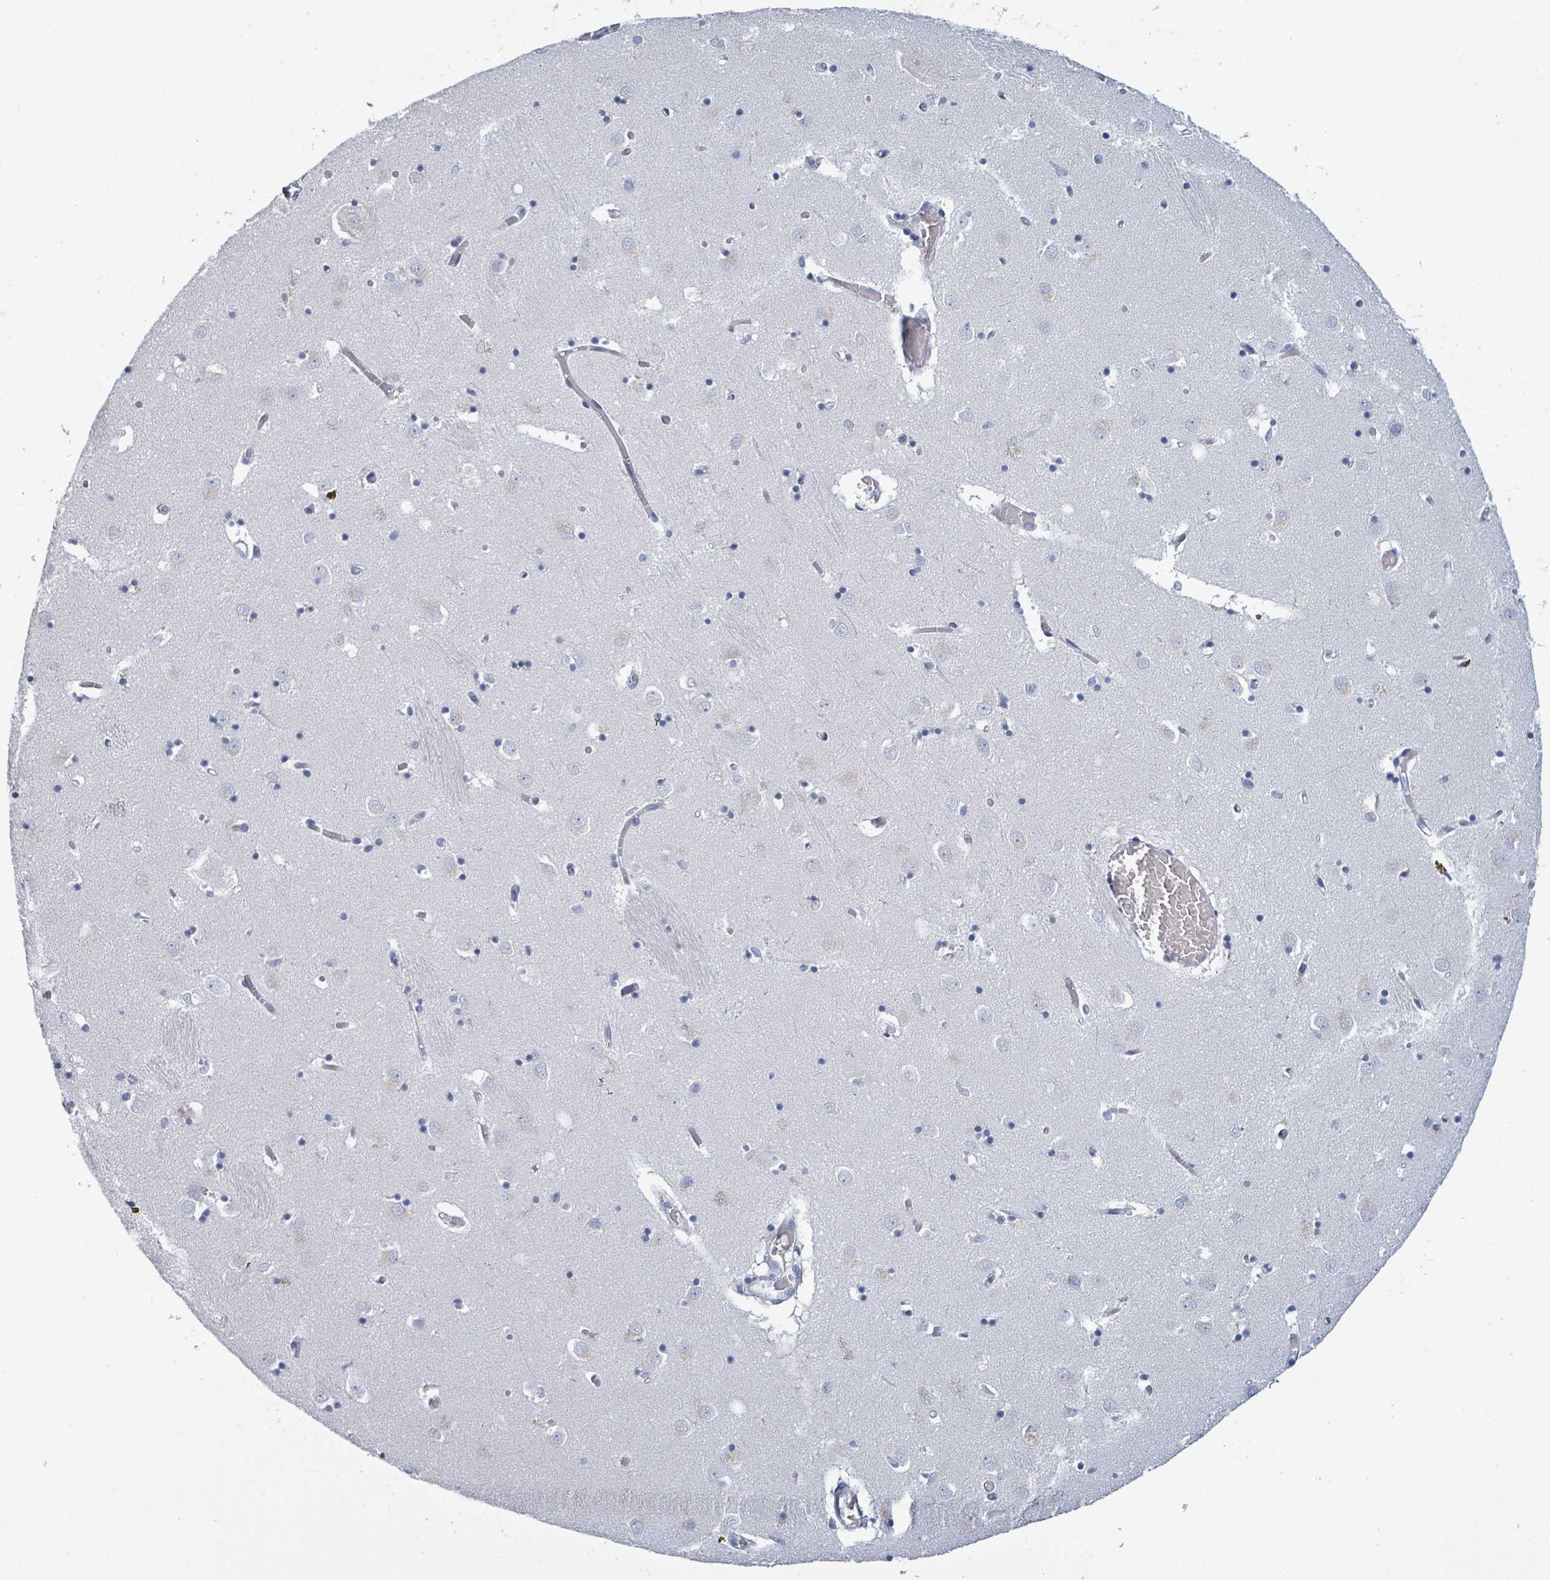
{"staining": {"intensity": "negative", "quantity": "none", "location": "none"}, "tissue": "caudate", "cell_type": "Glial cells", "image_type": "normal", "snomed": [{"axis": "morphology", "description": "Normal tissue, NOS"}, {"axis": "topography", "description": "Lateral ventricle wall"}], "caption": "Immunohistochemical staining of unremarkable caudate displays no significant expression in glial cells.", "gene": "VPS13D", "patient": {"sex": "male", "age": 70}}